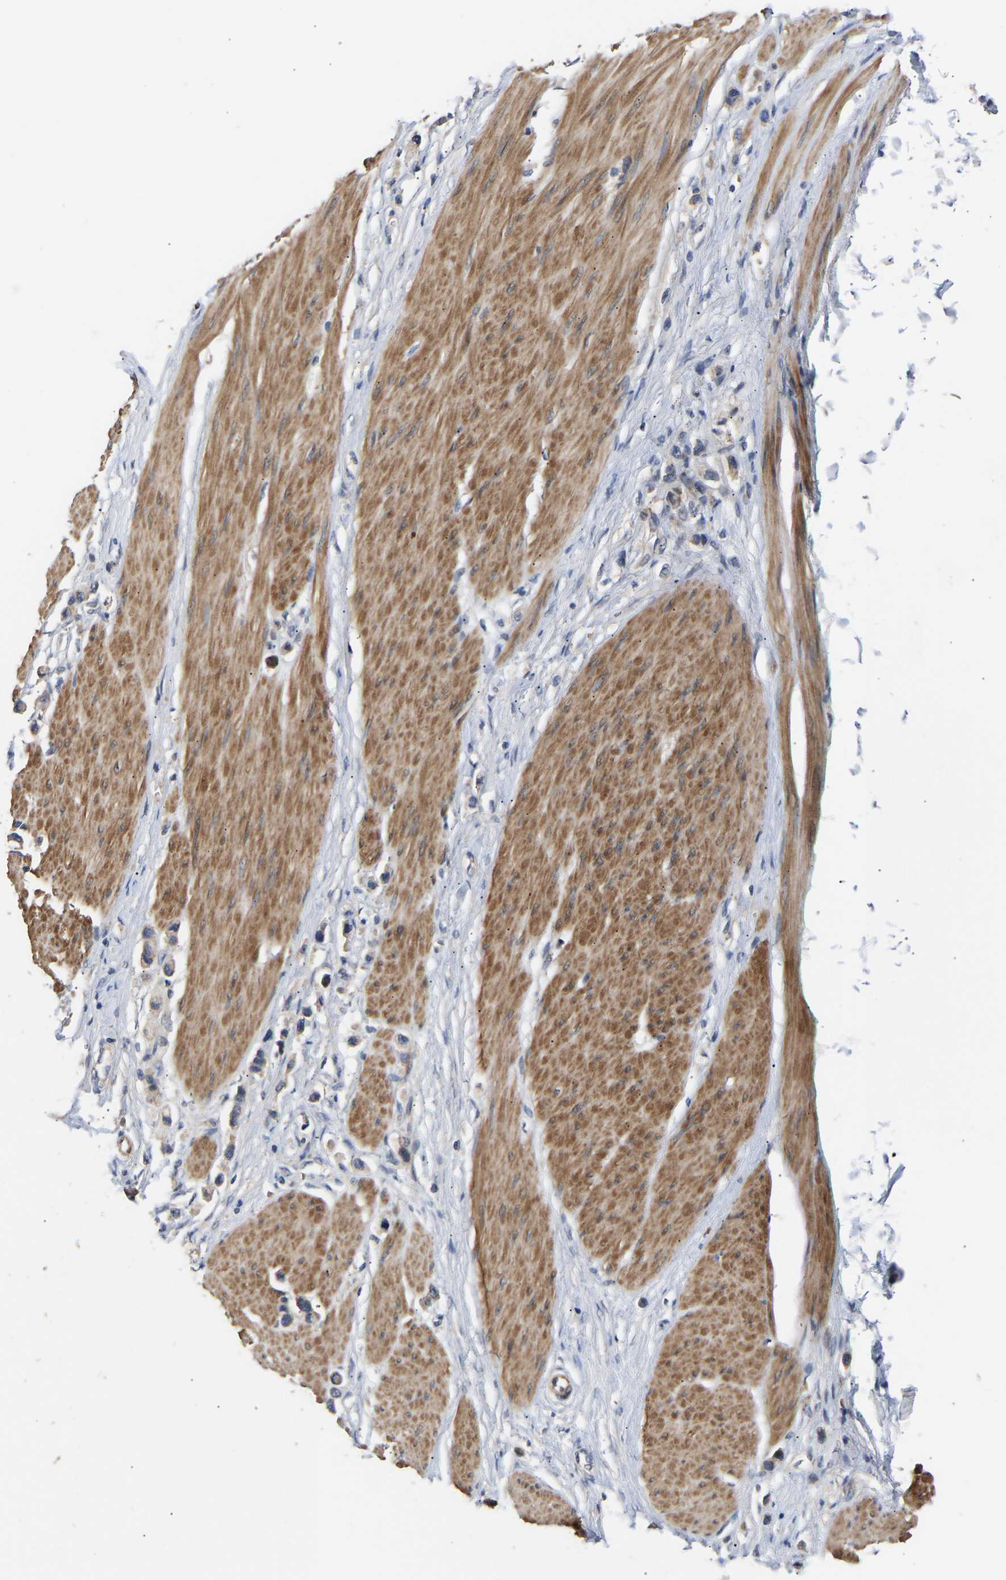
{"staining": {"intensity": "weak", "quantity": "25%-75%", "location": "cytoplasmic/membranous"}, "tissue": "stomach cancer", "cell_type": "Tumor cells", "image_type": "cancer", "snomed": [{"axis": "morphology", "description": "Adenocarcinoma, NOS"}, {"axis": "topography", "description": "Stomach"}], "caption": "This is a micrograph of IHC staining of adenocarcinoma (stomach), which shows weak positivity in the cytoplasmic/membranous of tumor cells.", "gene": "KASH5", "patient": {"sex": "female", "age": 65}}